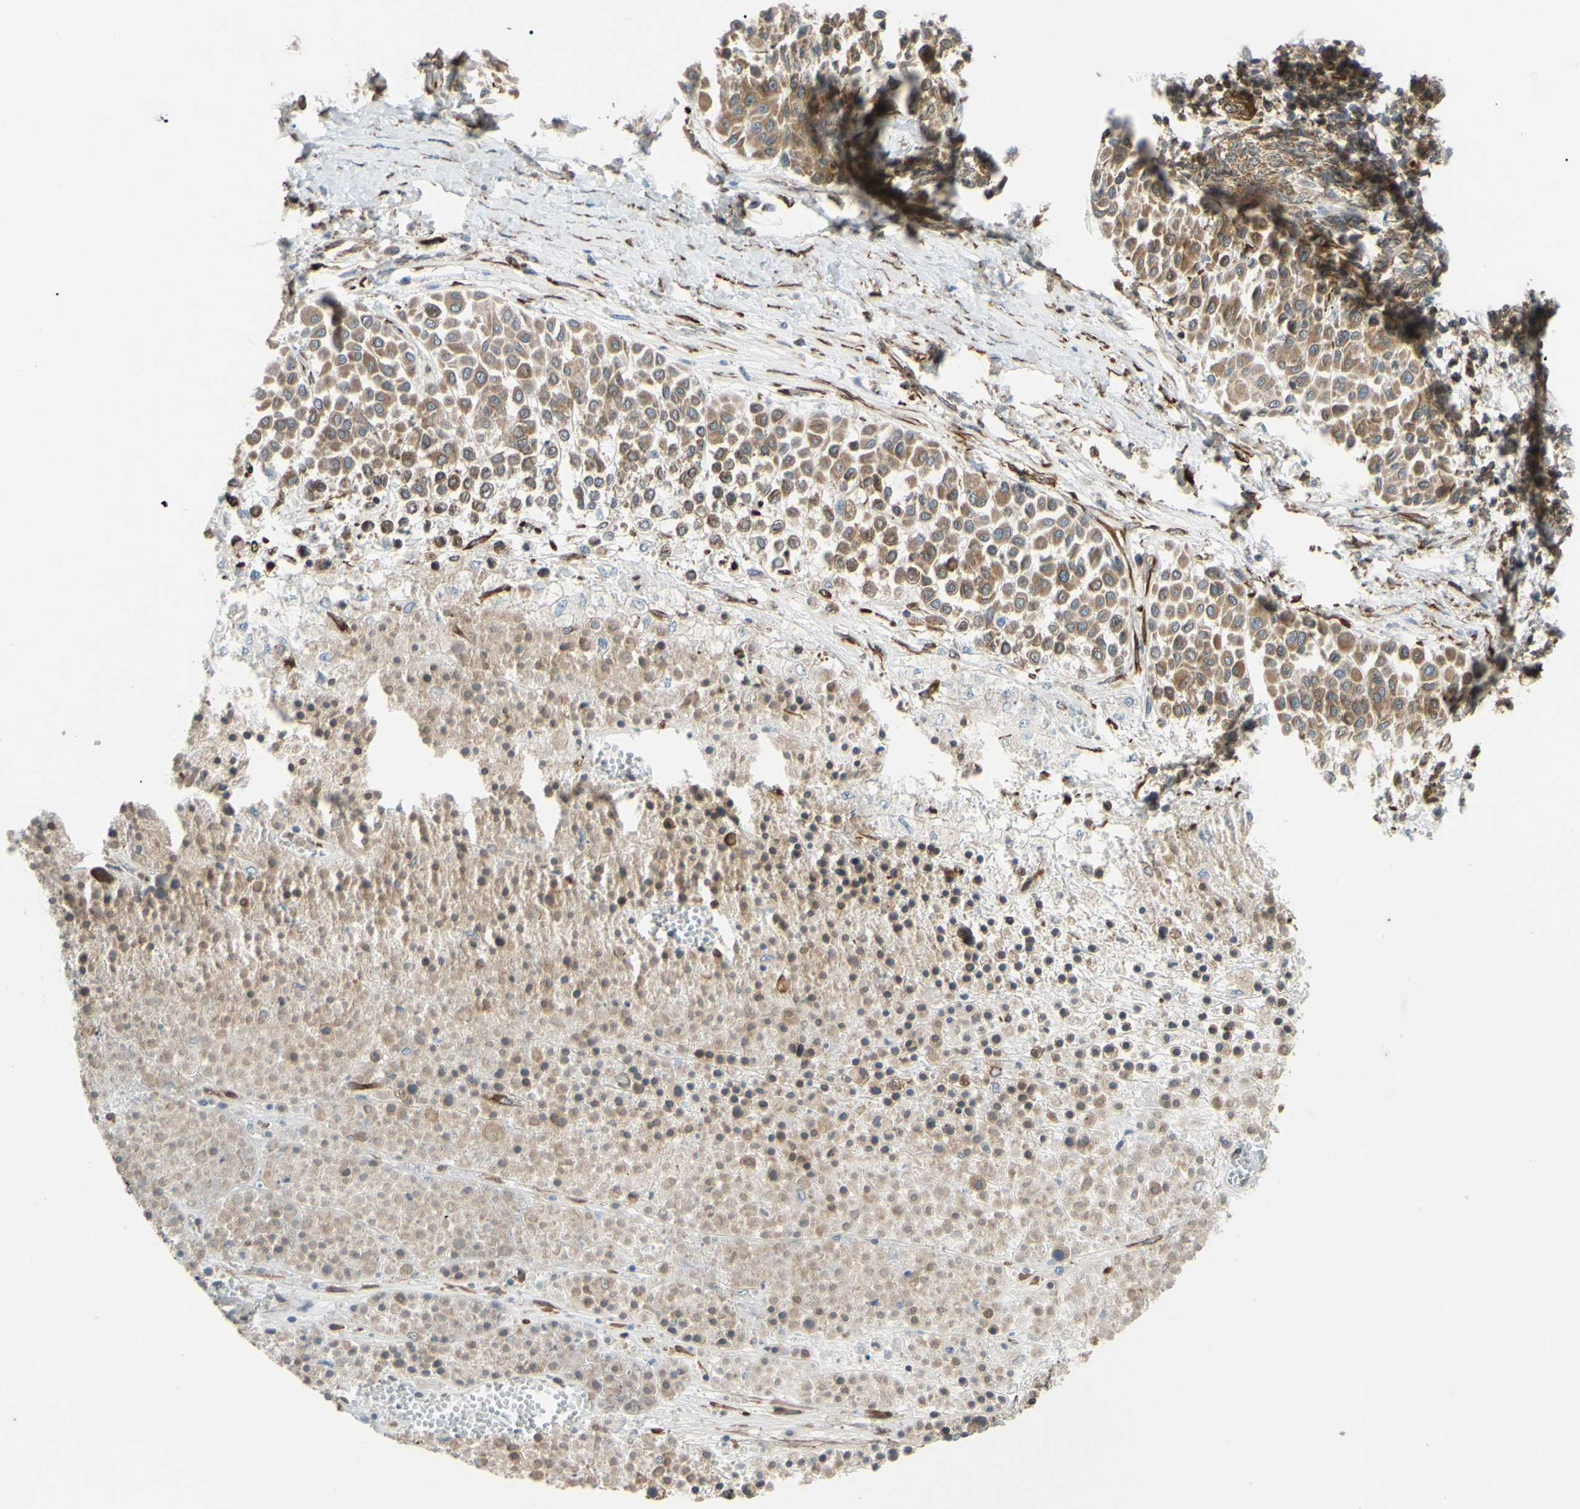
{"staining": {"intensity": "moderate", "quantity": ">75%", "location": "cytoplasmic/membranous"}, "tissue": "melanoma", "cell_type": "Tumor cells", "image_type": "cancer", "snomed": [{"axis": "morphology", "description": "Malignant melanoma, Metastatic site"}, {"axis": "topography", "description": "Soft tissue"}], "caption": "A brown stain highlights moderate cytoplasmic/membranous staining of a protein in melanoma tumor cells.", "gene": "PRAF2", "patient": {"sex": "male", "age": 41}}